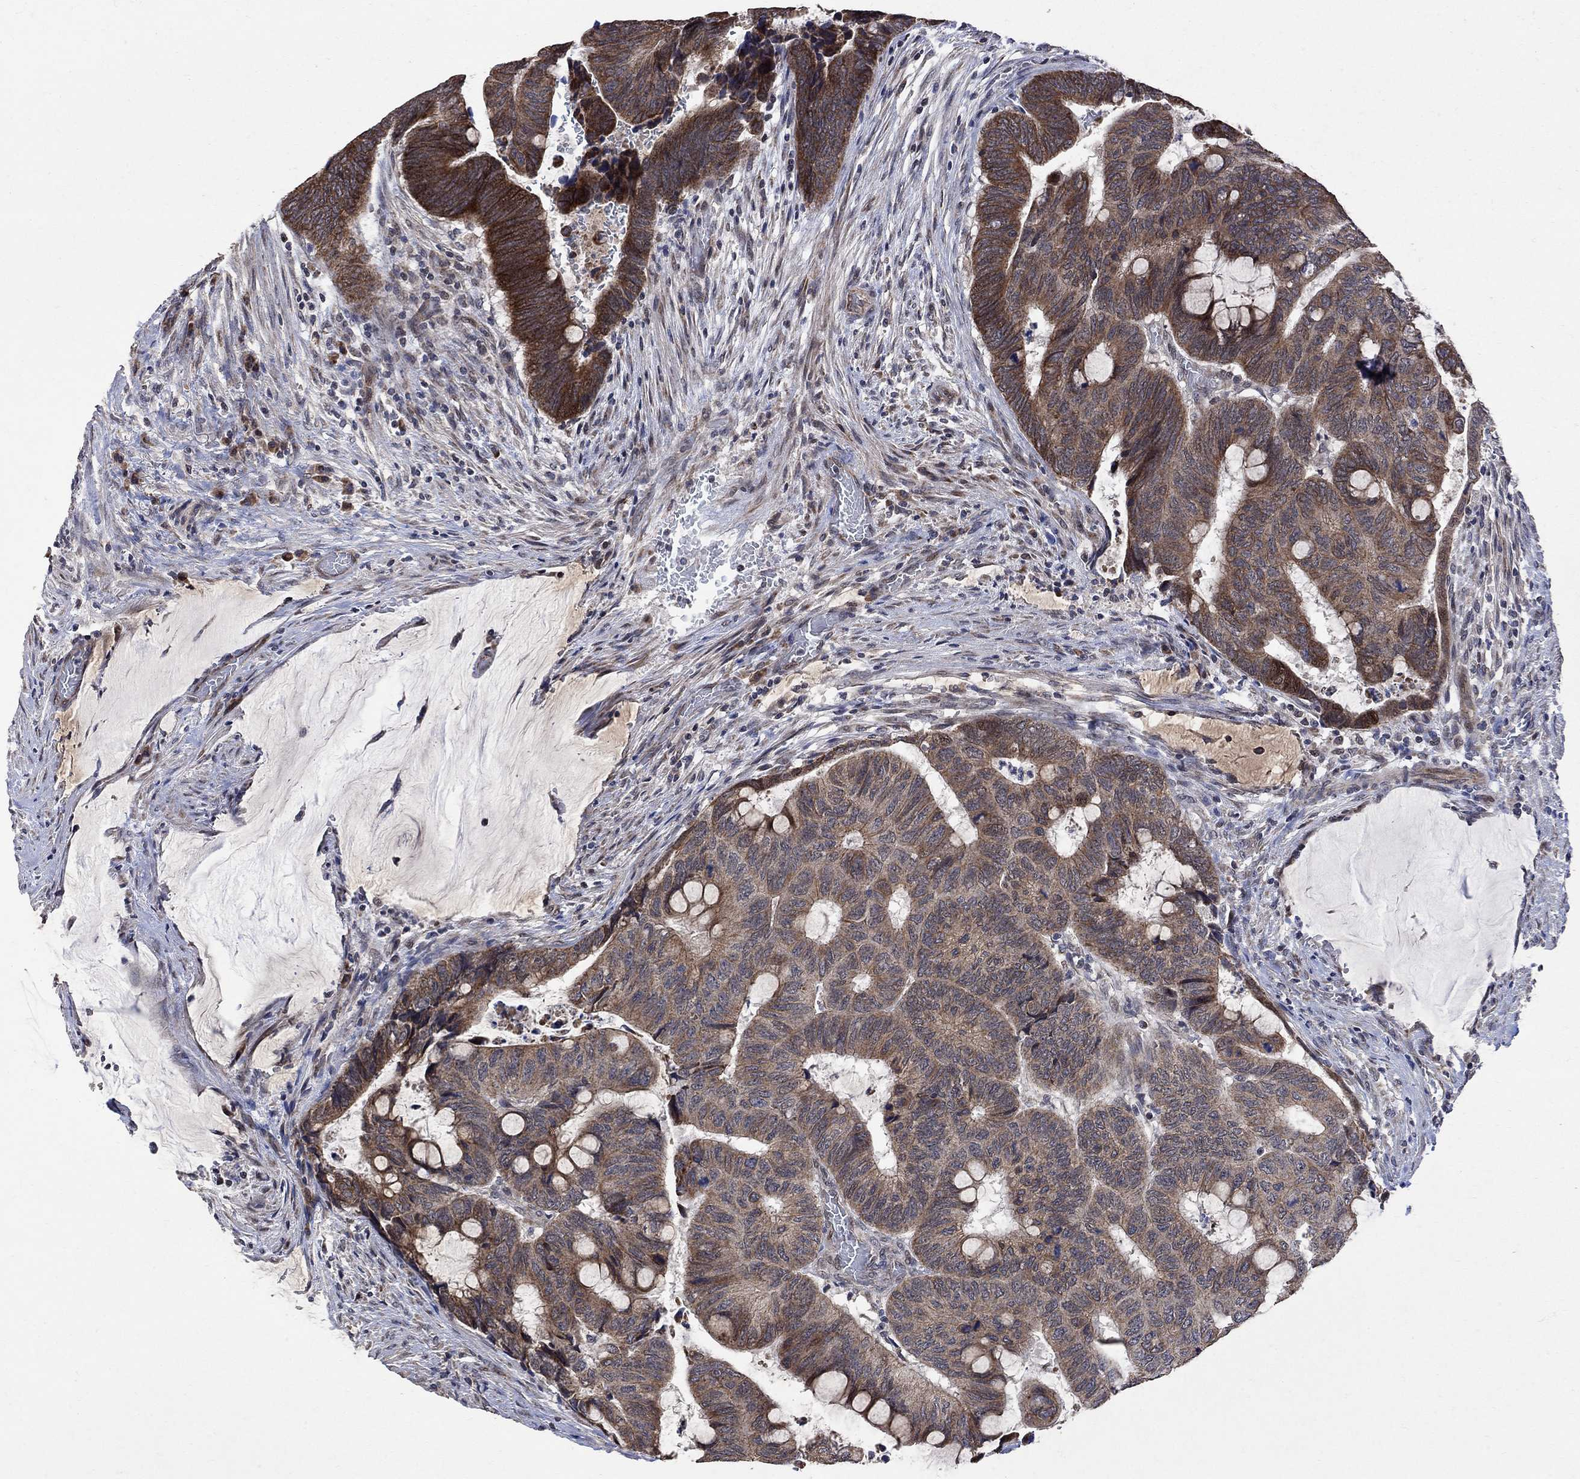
{"staining": {"intensity": "strong", "quantity": "25%-75%", "location": "cytoplasmic/membranous"}, "tissue": "colorectal cancer", "cell_type": "Tumor cells", "image_type": "cancer", "snomed": [{"axis": "morphology", "description": "Normal tissue, NOS"}, {"axis": "morphology", "description": "Adenocarcinoma, NOS"}, {"axis": "topography", "description": "Rectum"}], "caption": "IHC staining of colorectal cancer, which displays high levels of strong cytoplasmic/membranous staining in about 25%-75% of tumor cells indicating strong cytoplasmic/membranous protein positivity. The staining was performed using DAB (brown) for protein detection and nuclei were counterstained in hematoxylin (blue).", "gene": "ANKRA2", "patient": {"sex": "male", "age": 92}}